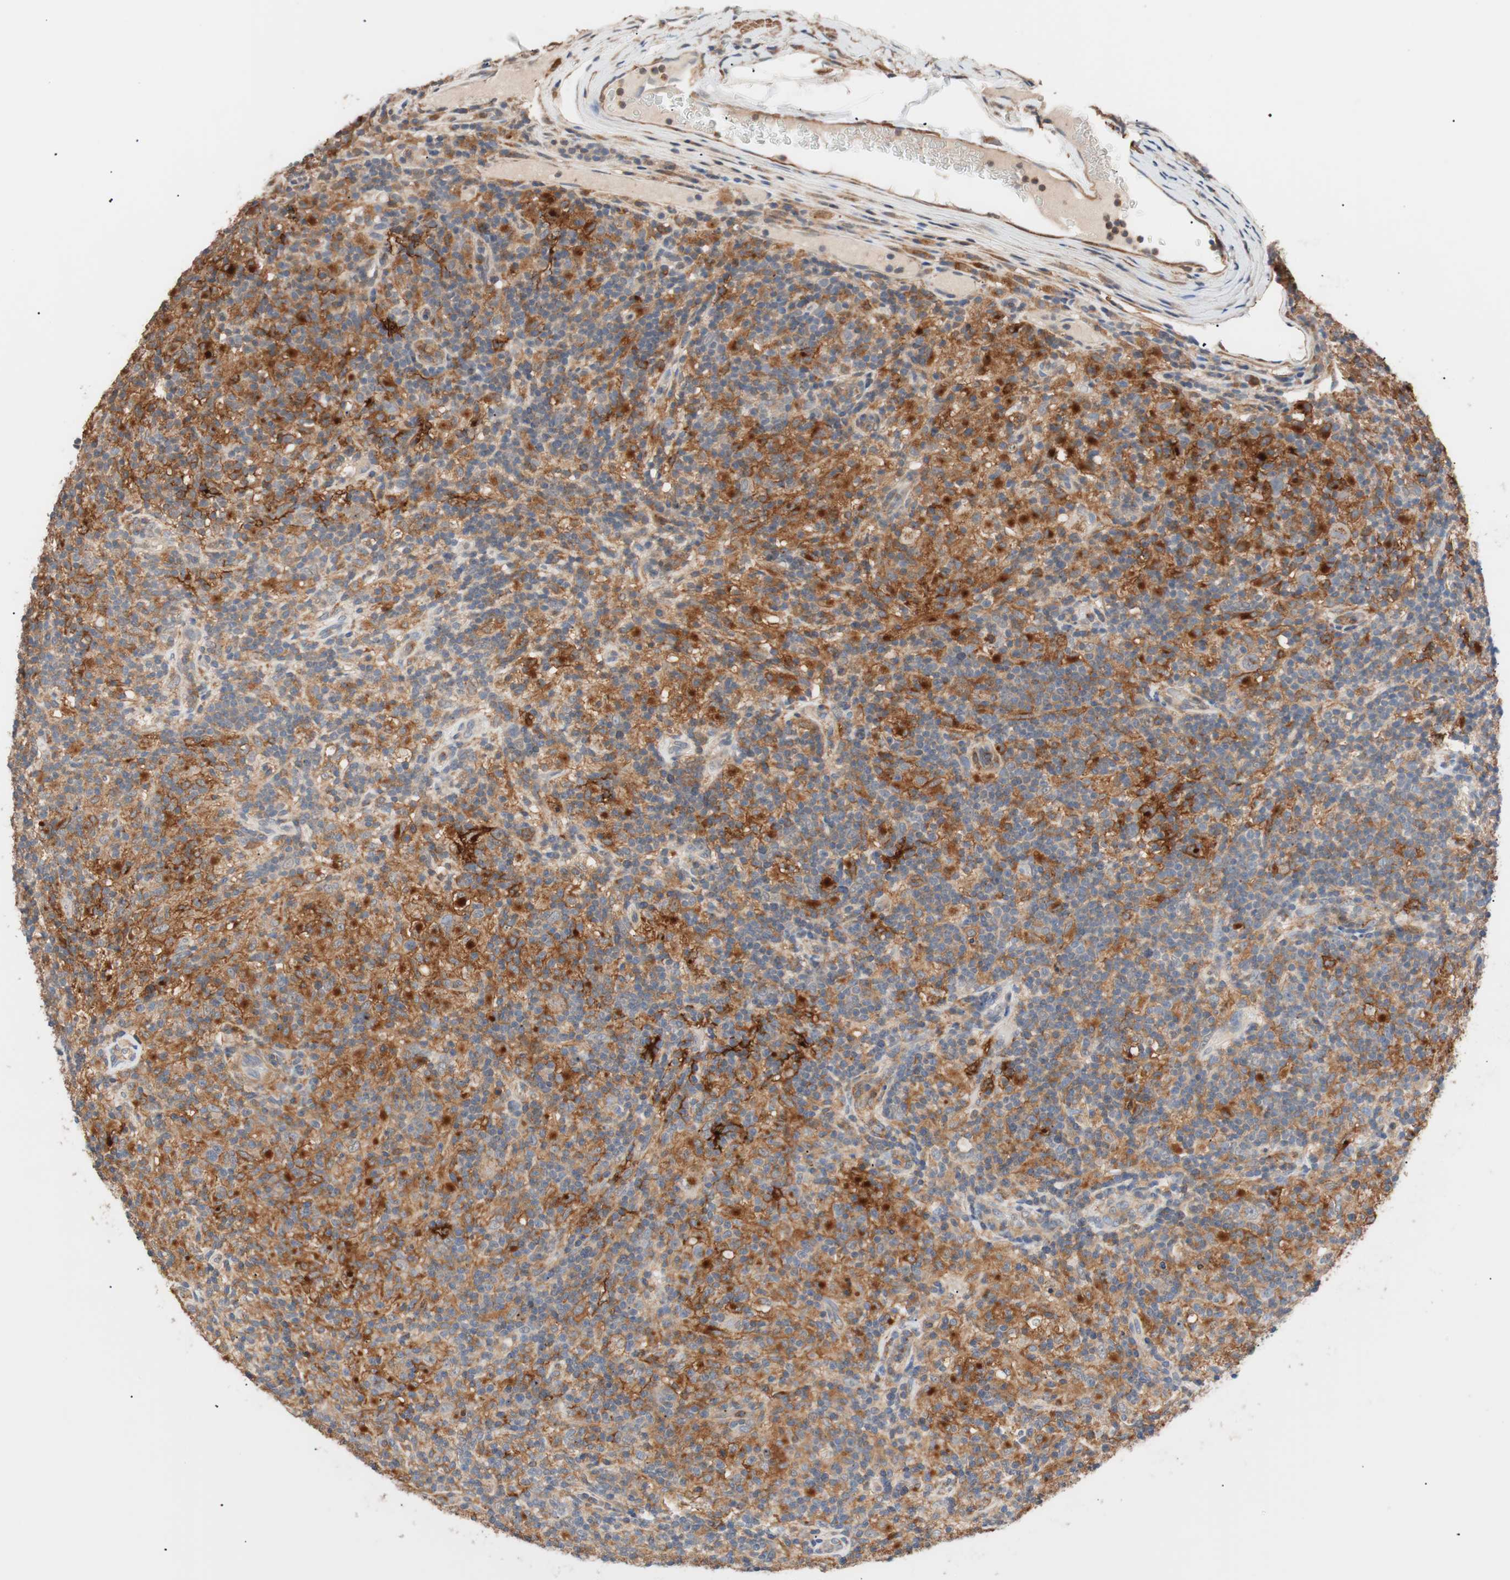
{"staining": {"intensity": "moderate", "quantity": ">75%", "location": "cytoplasmic/membranous"}, "tissue": "lymphoma", "cell_type": "Tumor cells", "image_type": "cancer", "snomed": [{"axis": "morphology", "description": "Hodgkin's disease, NOS"}, {"axis": "topography", "description": "Lymph node"}], "caption": "About >75% of tumor cells in lymphoma display moderate cytoplasmic/membranous protein positivity as visualized by brown immunohistochemical staining.", "gene": "LITAF", "patient": {"sex": "male", "age": 70}}